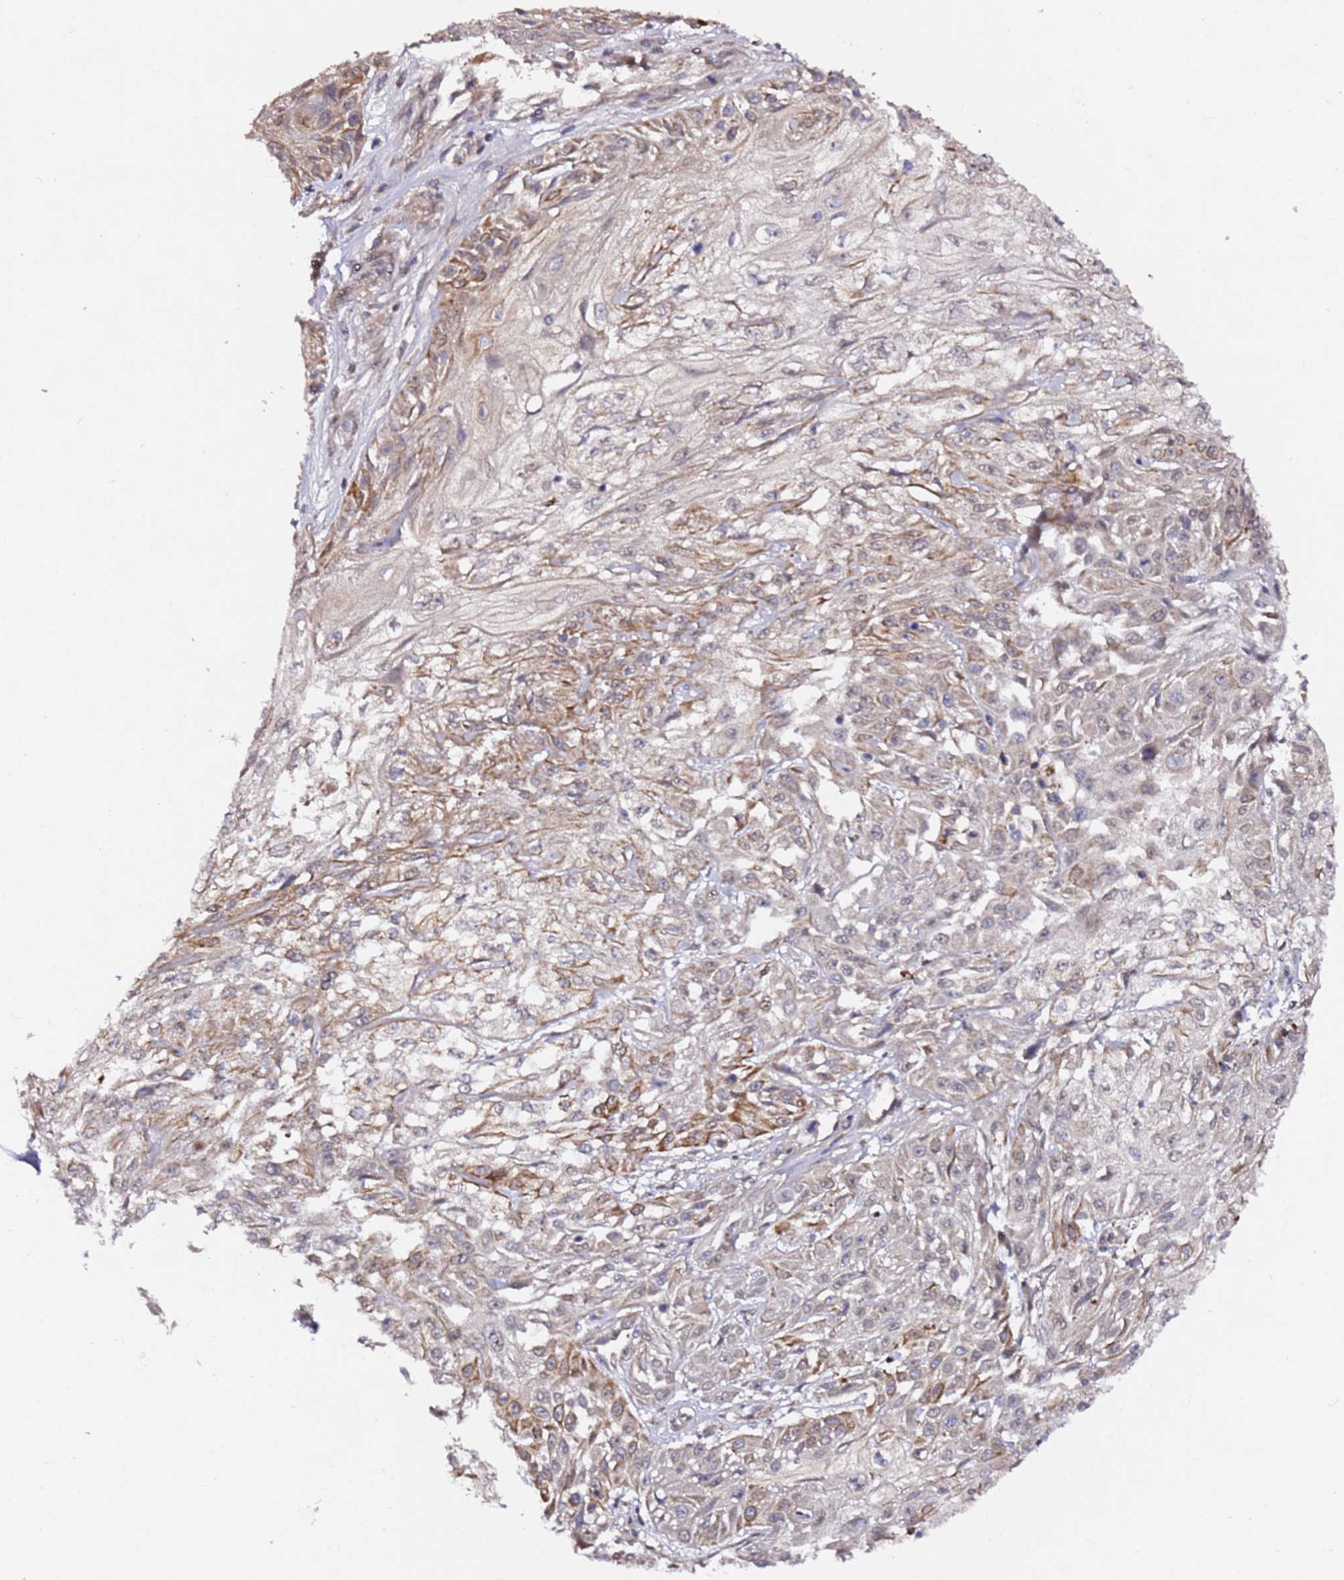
{"staining": {"intensity": "moderate", "quantity": "<25%", "location": "cytoplasmic/membranous"}, "tissue": "skin cancer", "cell_type": "Tumor cells", "image_type": "cancer", "snomed": [{"axis": "morphology", "description": "Squamous cell carcinoma, NOS"}, {"axis": "morphology", "description": "Squamous cell carcinoma, metastatic, NOS"}, {"axis": "topography", "description": "Skin"}, {"axis": "topography", "description": "Lymph node"}], "caption": "About <25% of tumor cells in human metastatic squamous cell carcinoma (skin) show moderate cytoplasmic/membranous protein staining as visualized by brown immunohistochemical staining.", "gene": "ALG11", "patient": {"sex": "male", "age": 75}}